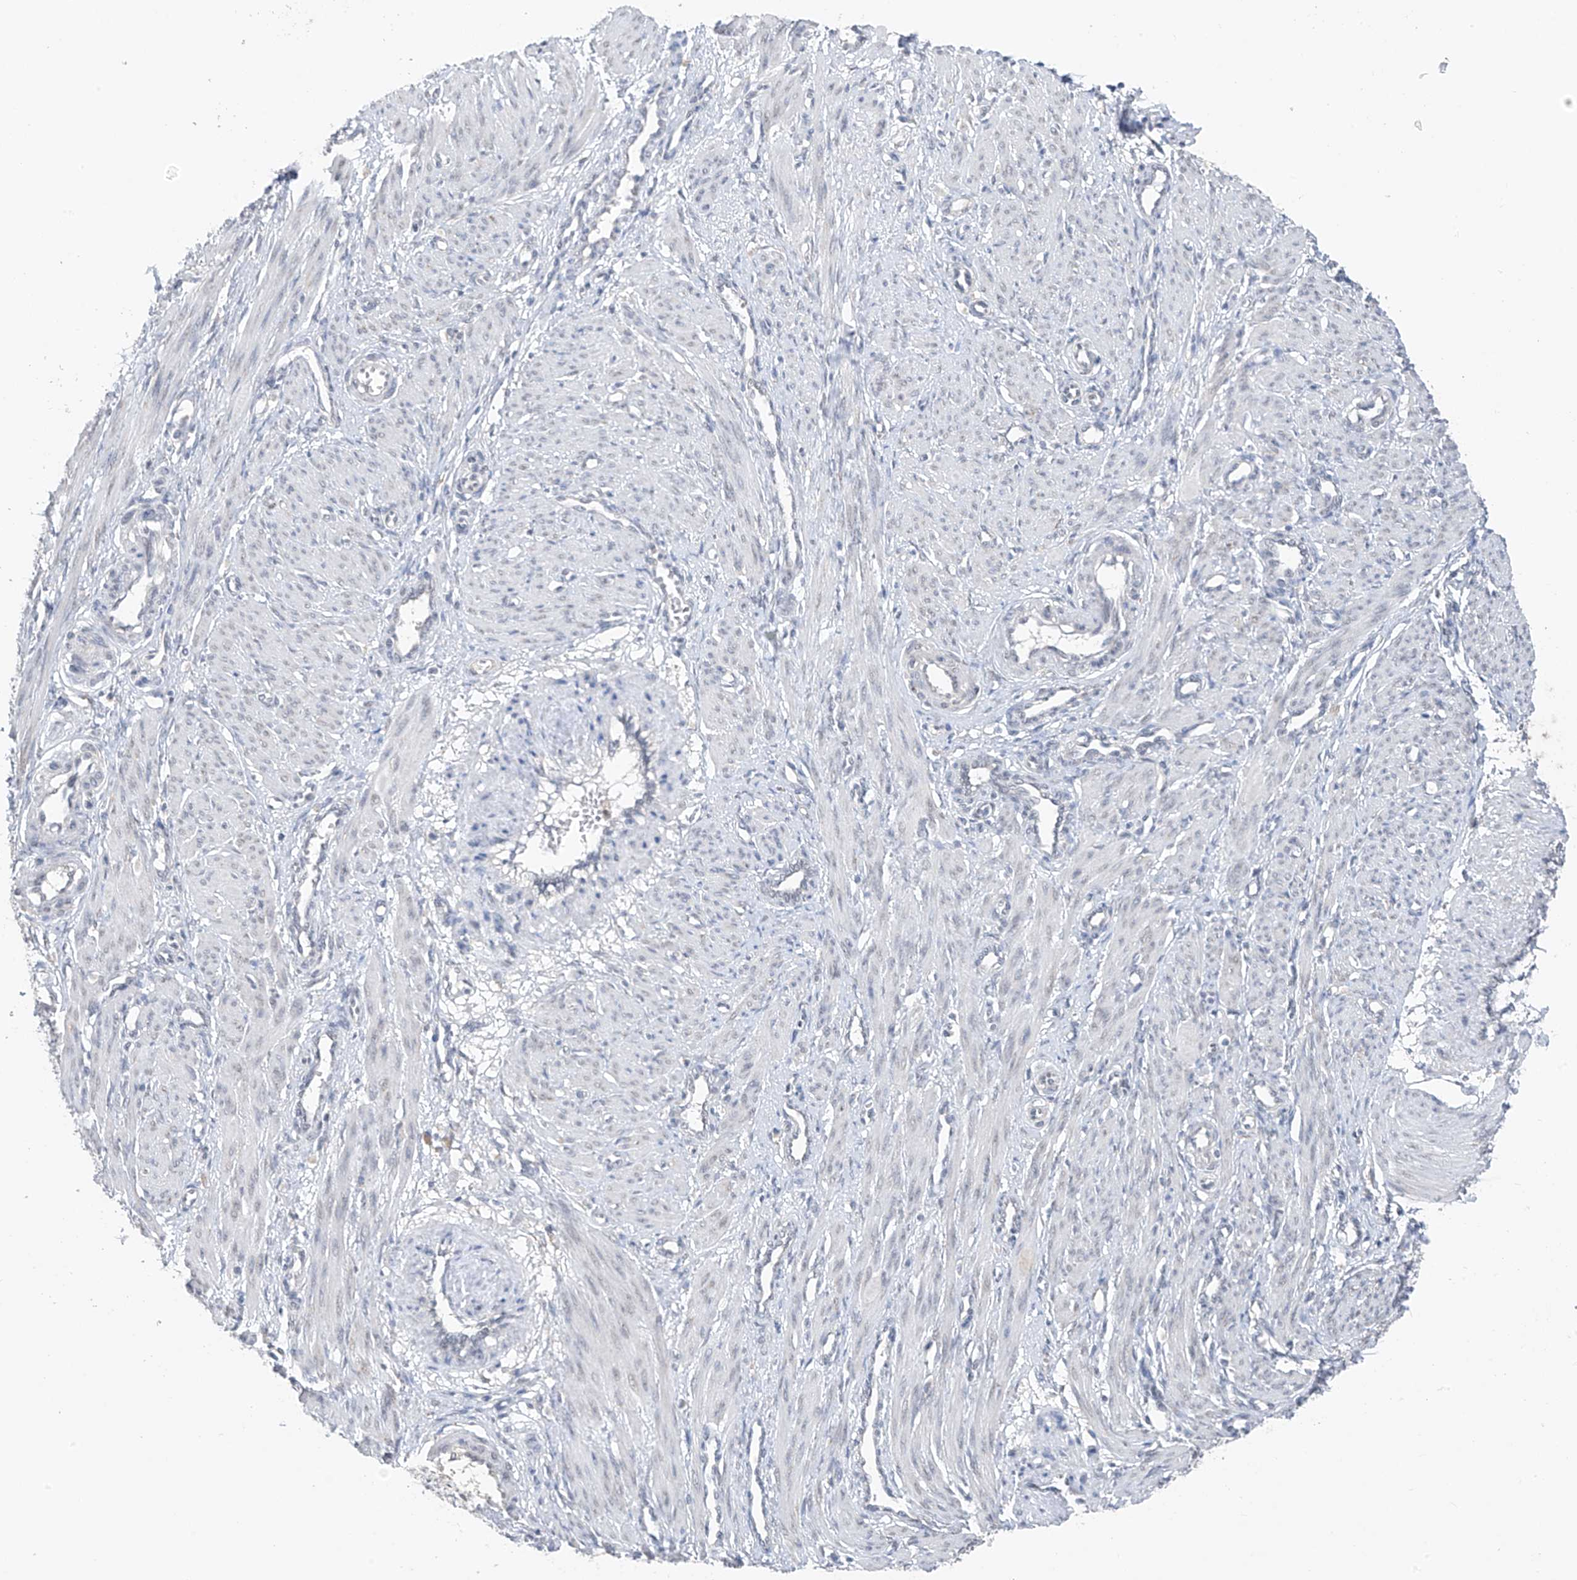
{"staining": {"intensity": "negative", "quantity": "none", "location": "none"}, "tissue": "smooth muscle", "cell_type": "Smooth muscle cells", "image_type": "normal", "snomed": [{"axis": "morphology", "description": "Normal tissue, NOS"}, {"axis": "topography", "description": "Endometrium"}], "caption": "An image of human smooth muscle is negative for staining in smooth muscle cells. (Stains: DAB immunohistochemistry (IHC) with hematoxylin counter stain, Microscopy: brightfield microscopy at high magnification).", "gene": "CYP4V2", "patient": {"sex": "female", "age": 33}}